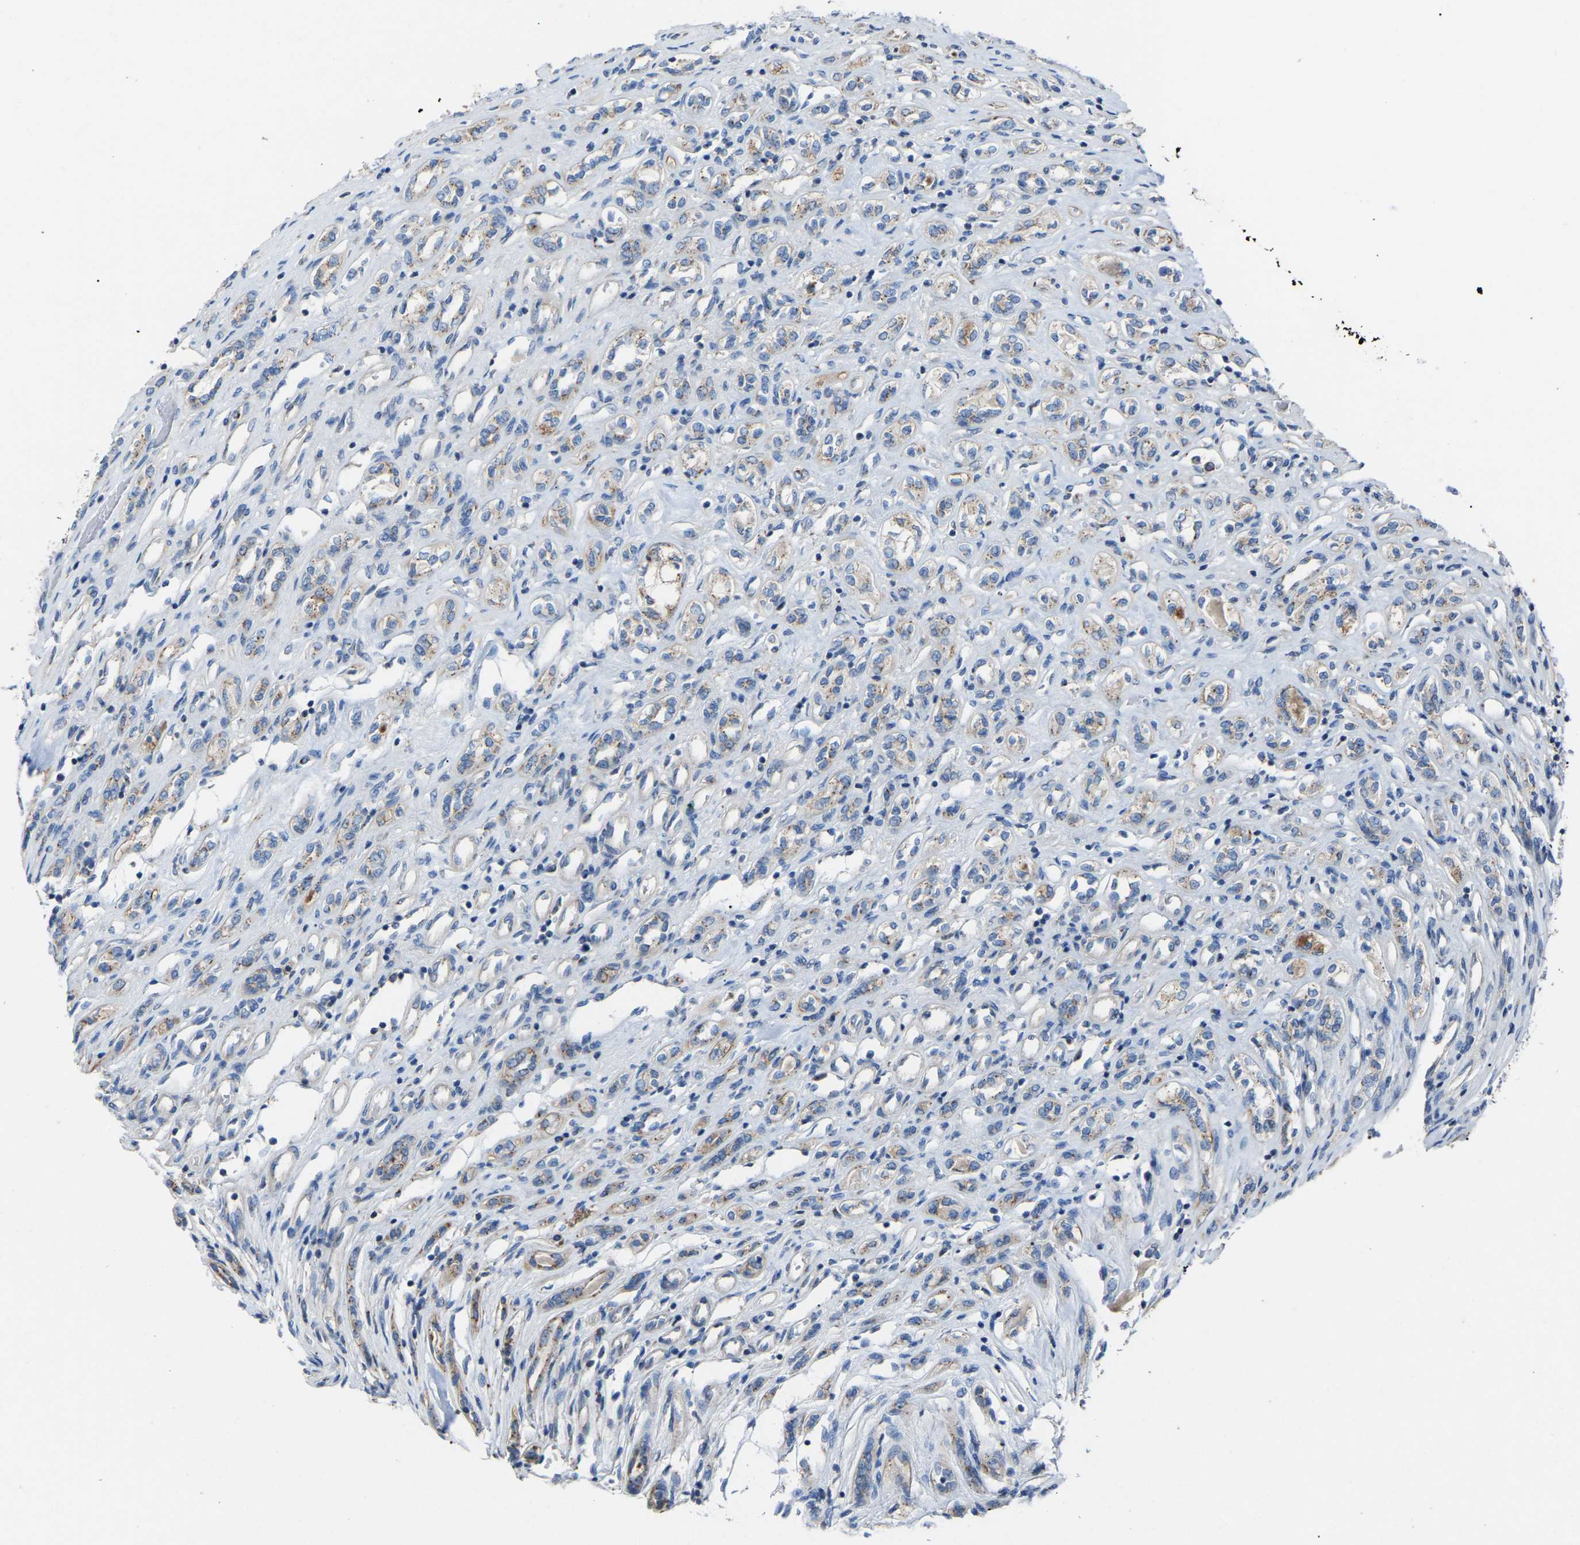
{"staining": {"intensity": "weak", "quantity": "25%-75%", "location": "cytoplasmic/membranous"}, "tissue": "renal cancer", "cell_type": "Tumor cells", "image_type": "cancer", "snomed": [{"axis": "morphology", "description": "Adenocarcinoma, NOS"}, {"axis": "topography", "description": "Kidney"}], "caption": "This photomicrograph displays immunohistochemistry (IHC) staining of renal cancer (adenocarcinoma), with low weak cytoplasmic/membranous staining in about 25%-75% of tumor cells.", "gene": "CANT1", "patient": {"sex": "female", "age": 70}}